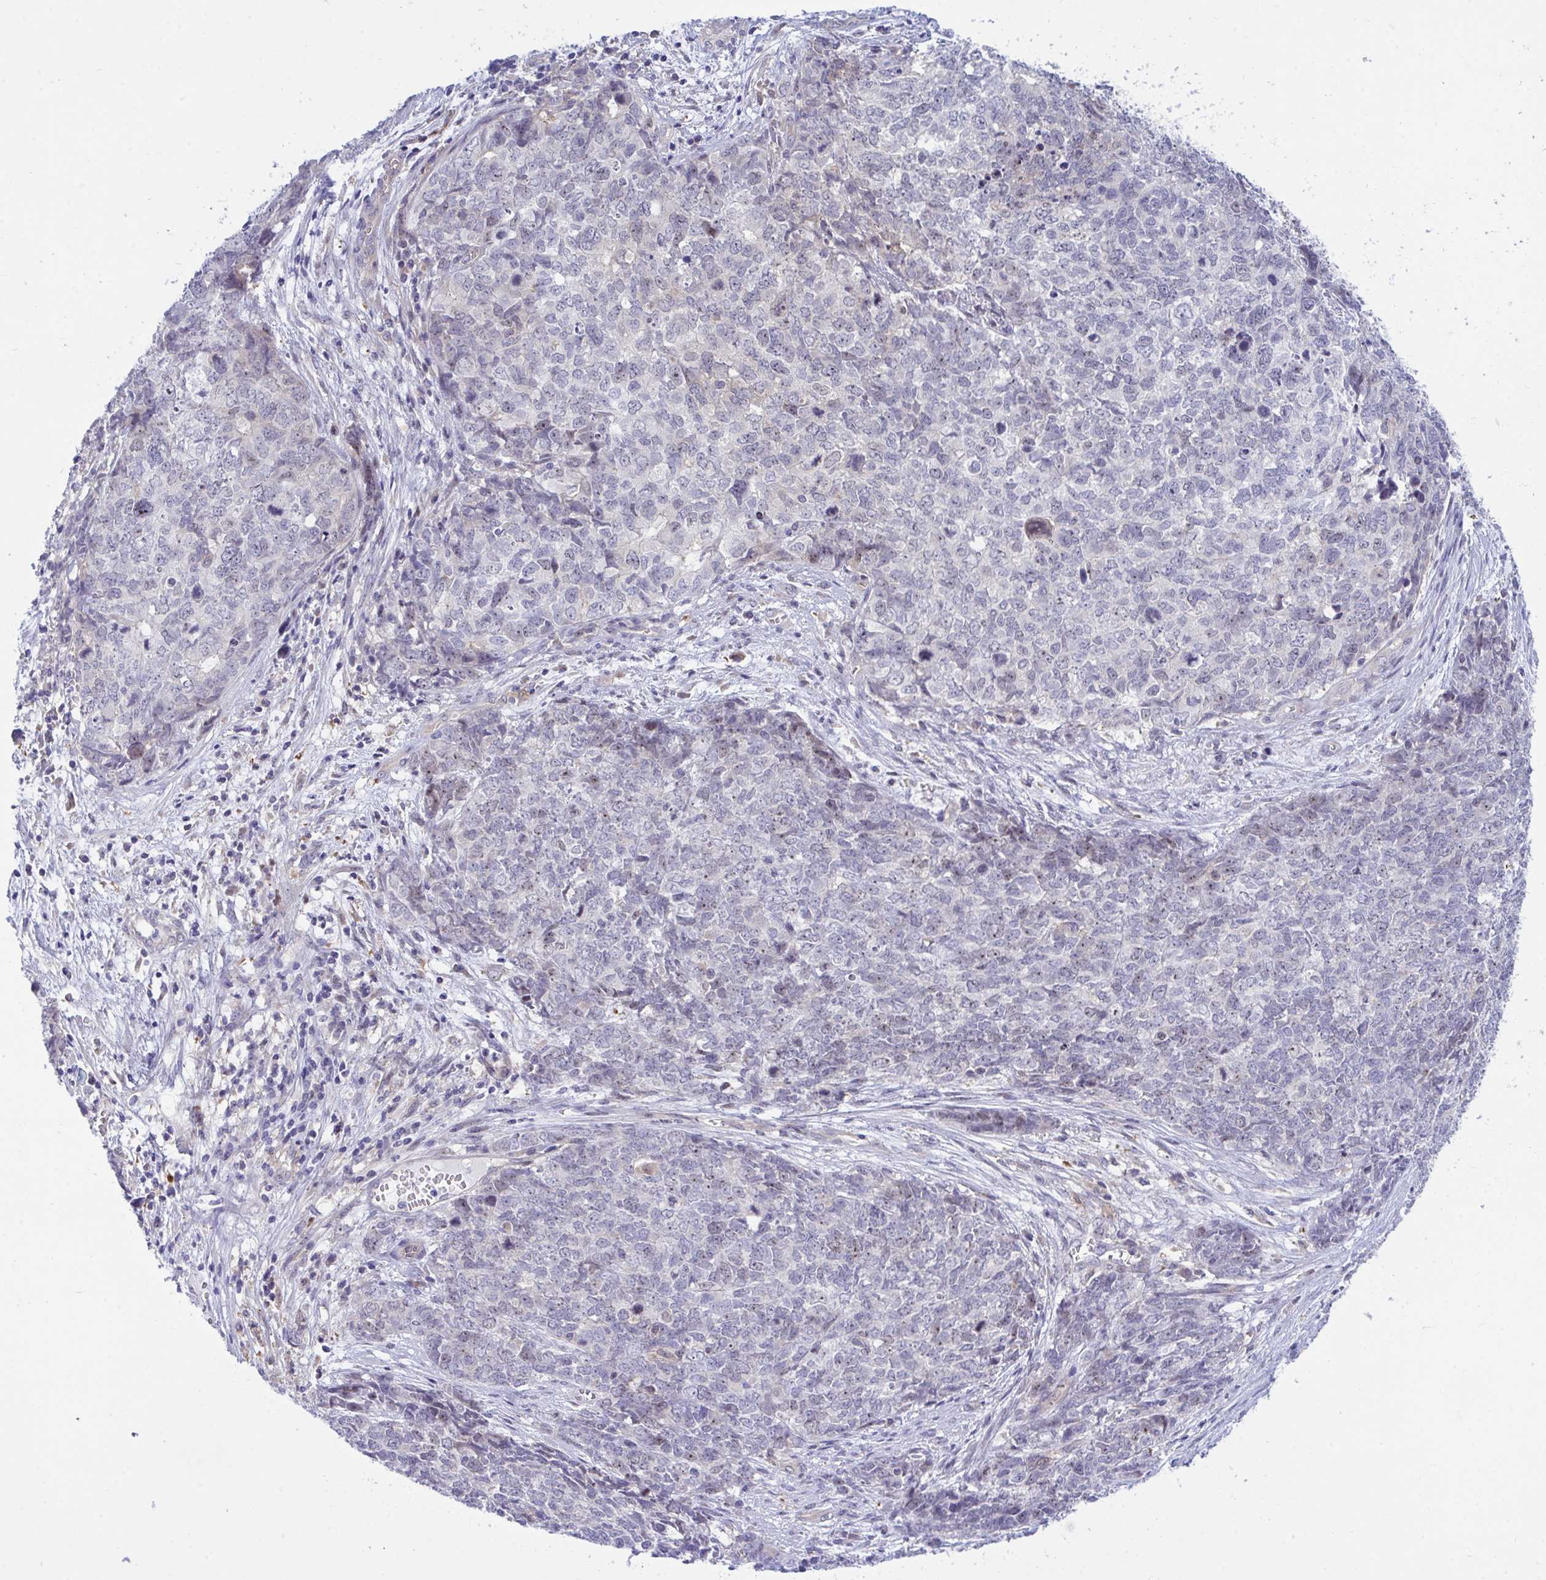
{"staining": {"intensity": "weak", "quantity": "<25%", "location": "nuclear"}, "tissue": "cervical cancer", "cell_type": "Tumor cells", "image_type": "cancer", "snomed": [{"axis": "morphology", "description": "Adenocarcinoma, NOS"}, {"axis": "topography", "description": "Cervix"}], "caption": "IHC image of cervical adenocarcinoma stained for a protein (brown), which reveals no positivity in tumor cells.", "gene": "CENPQ", "patient": {"sex": "female", "age": 63}}